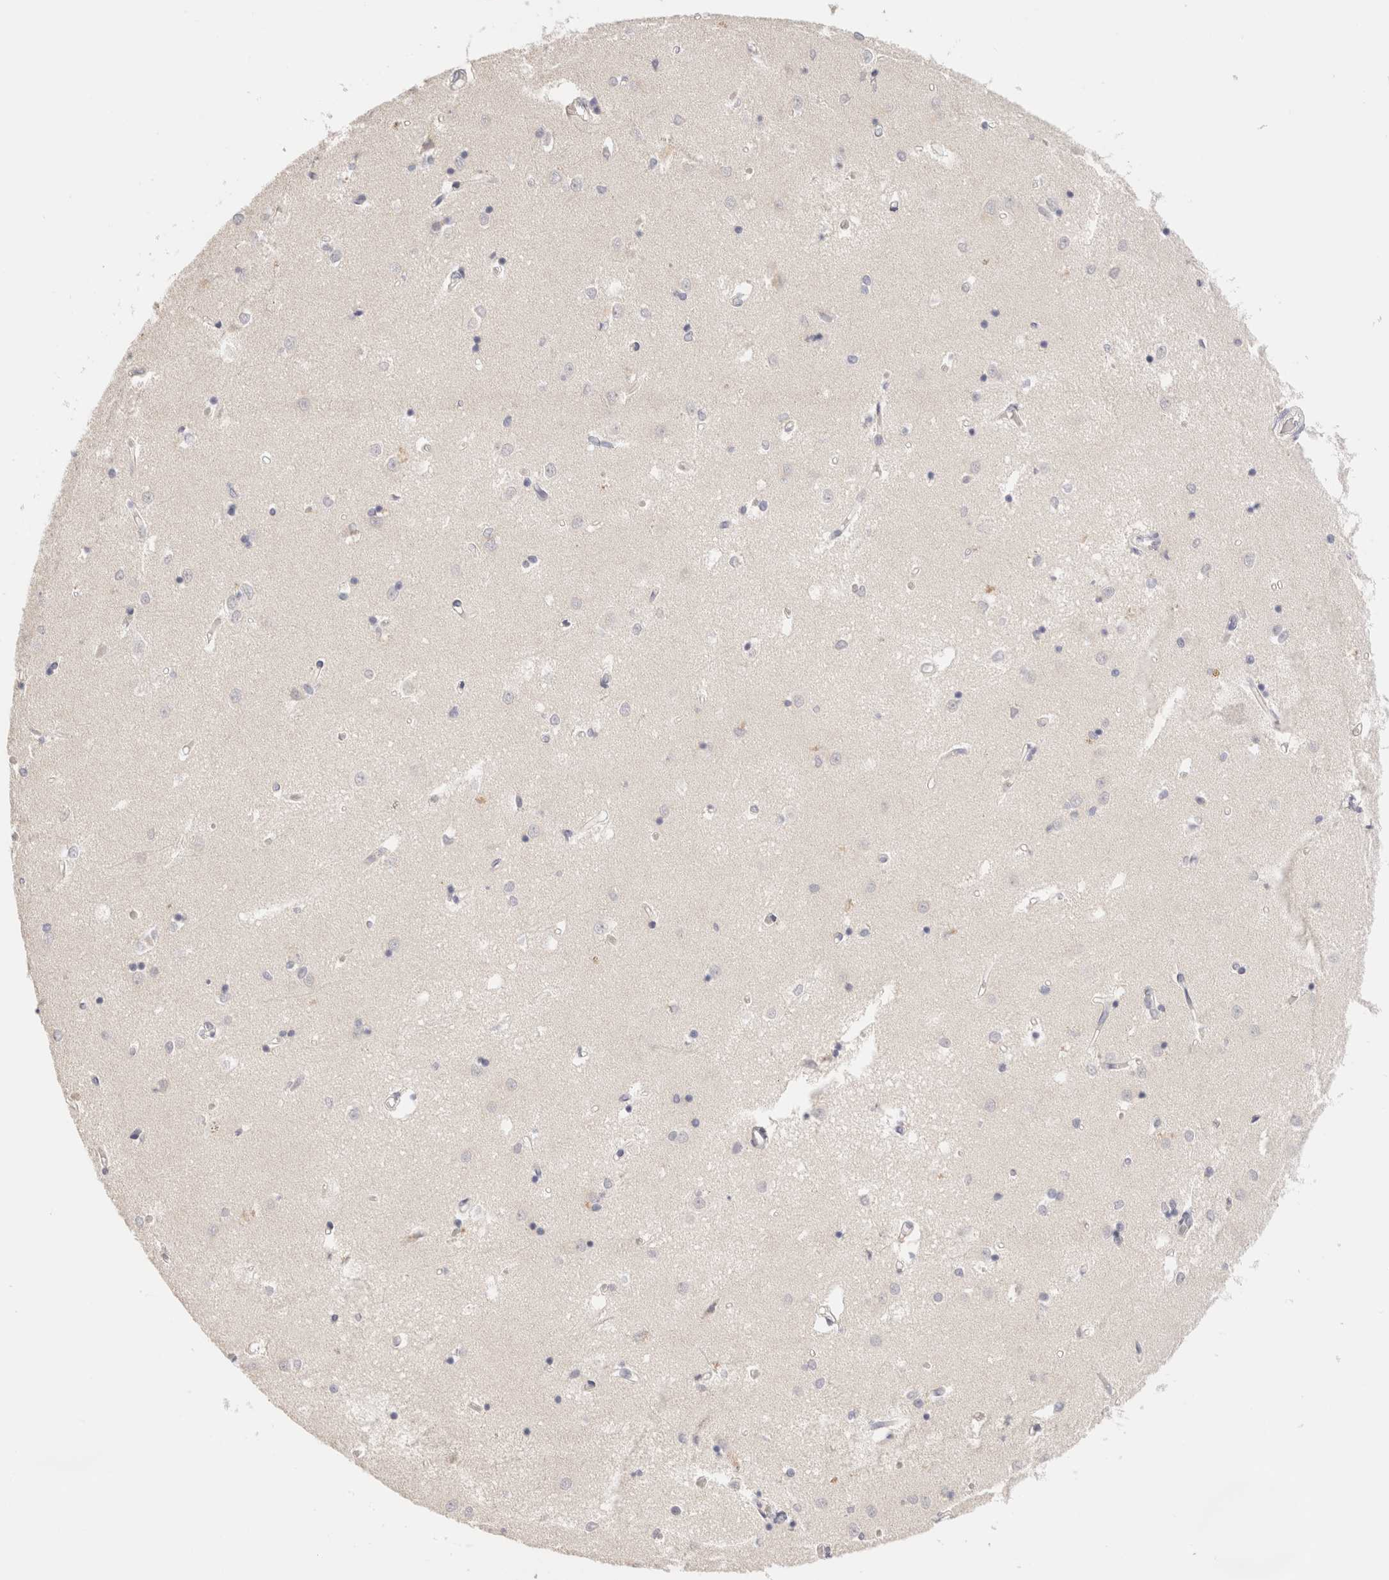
{"staining": {"intensity": "negative", "quantity": "none", "location": "none"}, "tissue": "caudate", "cell_type": "Glial cells", "image_type": "normal", "snomed": [{"axis": "morphology", "description": "Normal tissue, NOS"}, {"axis": "topography", "description": "Lateral ventricle wall"}], "caption": "A high-resolution histopathology image shows immunohistochemistry (IHC) staining of unremarkable caudate, which exhibits no significant expression in glial cells.", "gene": "SCGB2A2", "patient": {"sex": "male", "age": 45}}